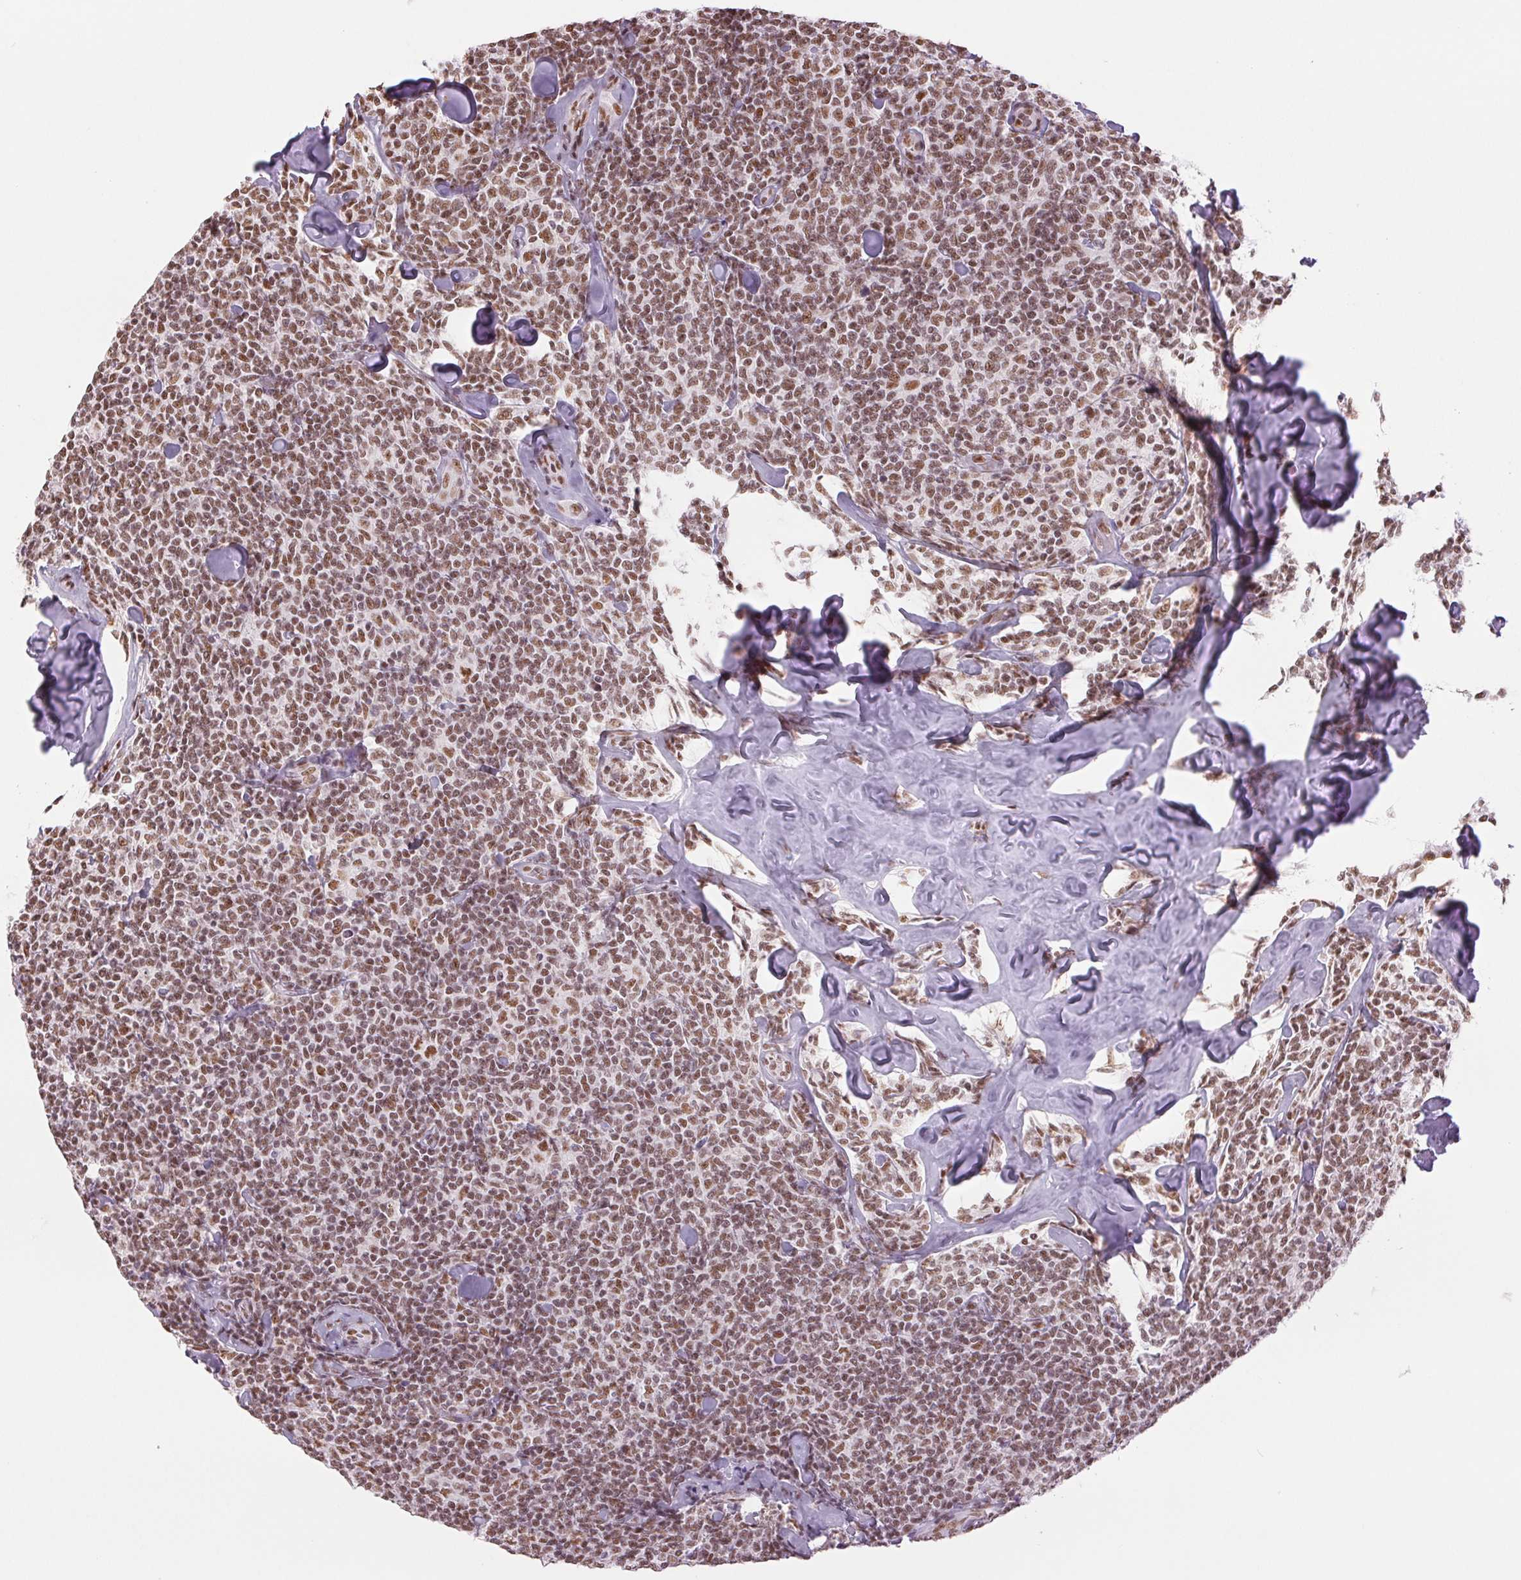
{"staining": {"intensity": "moderate", "quantity": ">75%", "location": "nuclear"}, "tissue": "lymphoma", "cell_type": "Tumor cells", "image_type": "cancer", "snomed": [{"axis": "morphology", "description": "Malignant lymphoma, non-Hodgkin's type, Low grade"}, {"axis": "topography", "description": "Lymph node"}], "caption": "A micrograph of lymphoma stained for a protein exhibits moderate nuclear brown staining in tumor cells.", "gene": "ZFR2", "patient": {"sex": "female", "age": 56}}